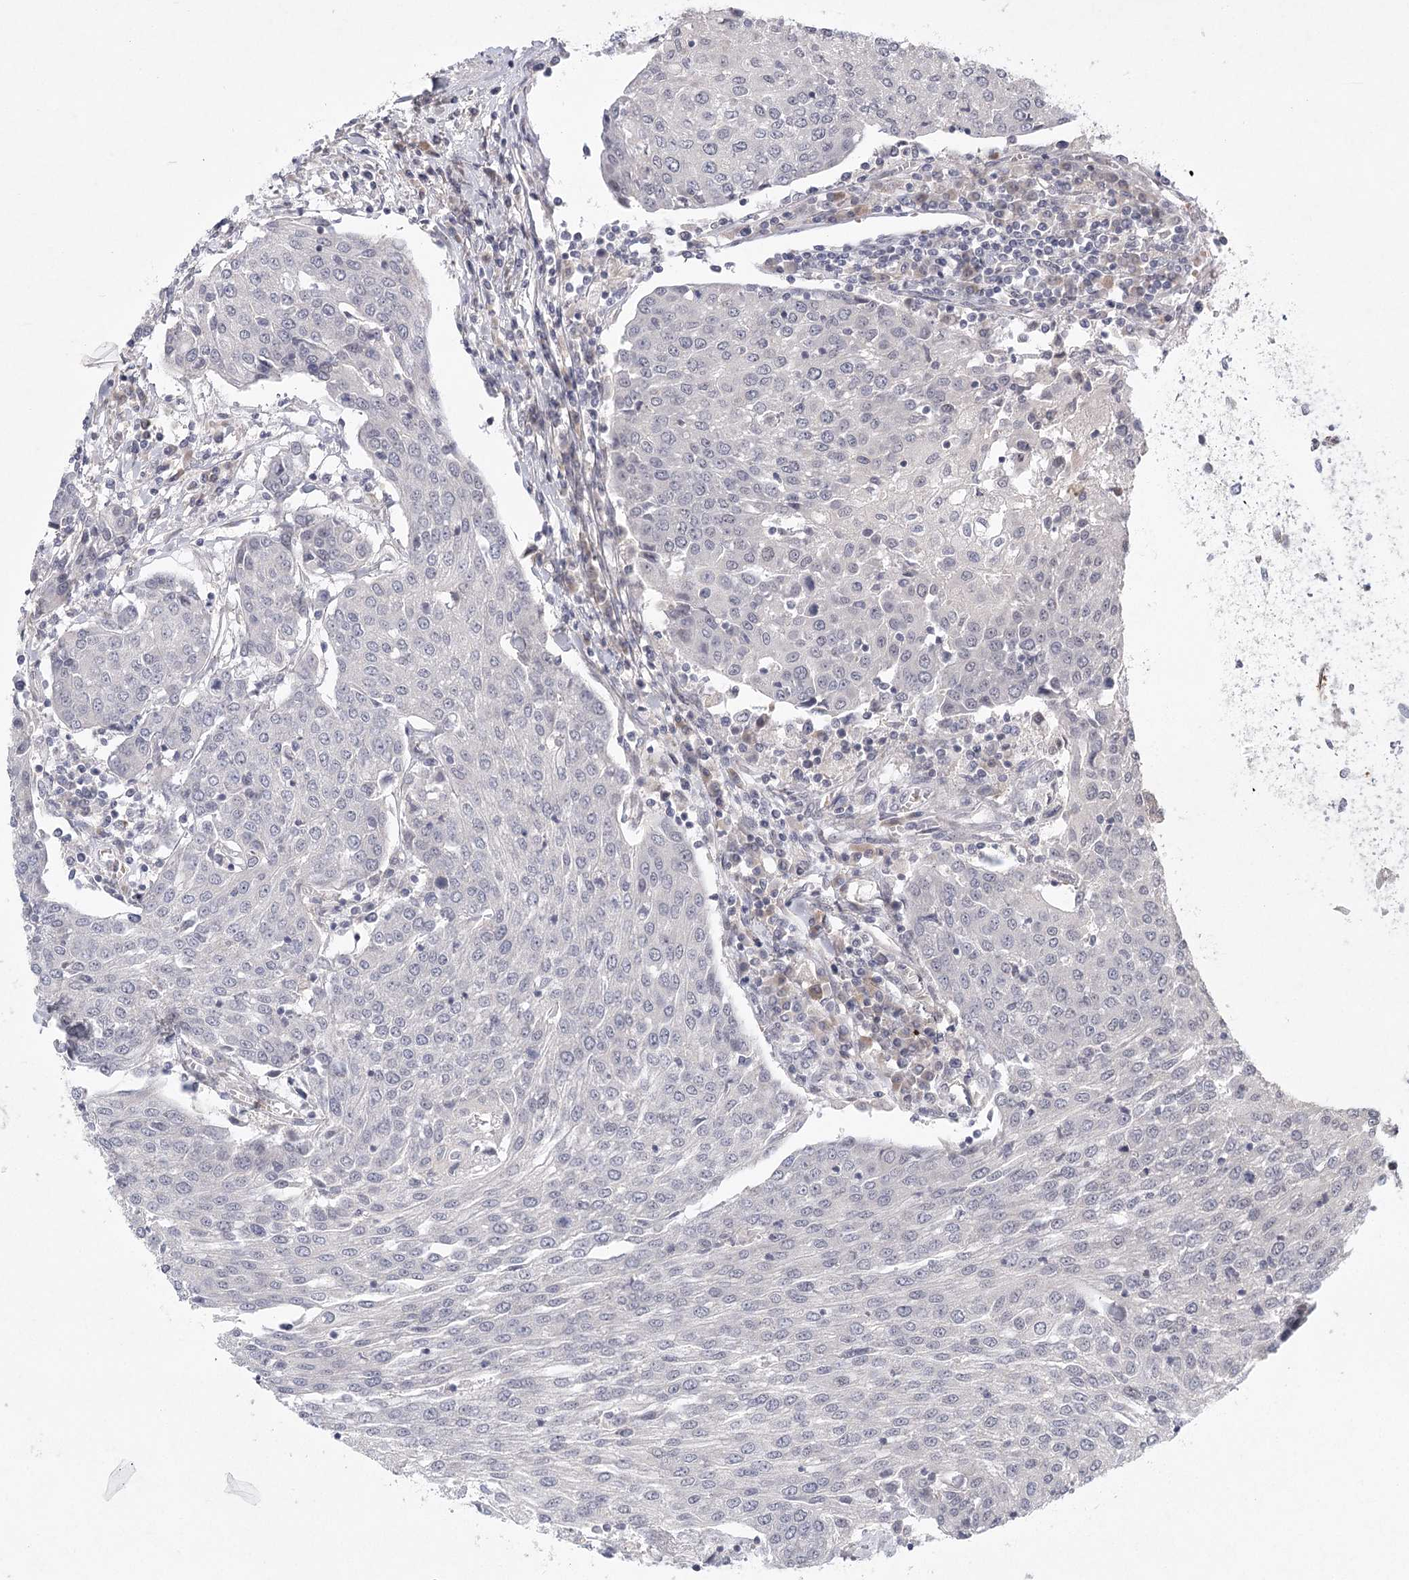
{"staining": {"intensity": "negative", "quantity": "none", "location": "none"}, "tissue": "urothelial cancer", "cell_type": "Tumor cells", "image_type": "cancer", "snomed": [{"axis": "morphology", "description": "Urothelial carcinoma, High grade"}, {"axis": "topography", "description": "Urinary bladder"}], "caption": "A micrograph of human high-grade urothelial carcinoma is negative for staining in tumor cells.", "gene": "MEPE", "patient": {"sex": "female", "age": 85}}